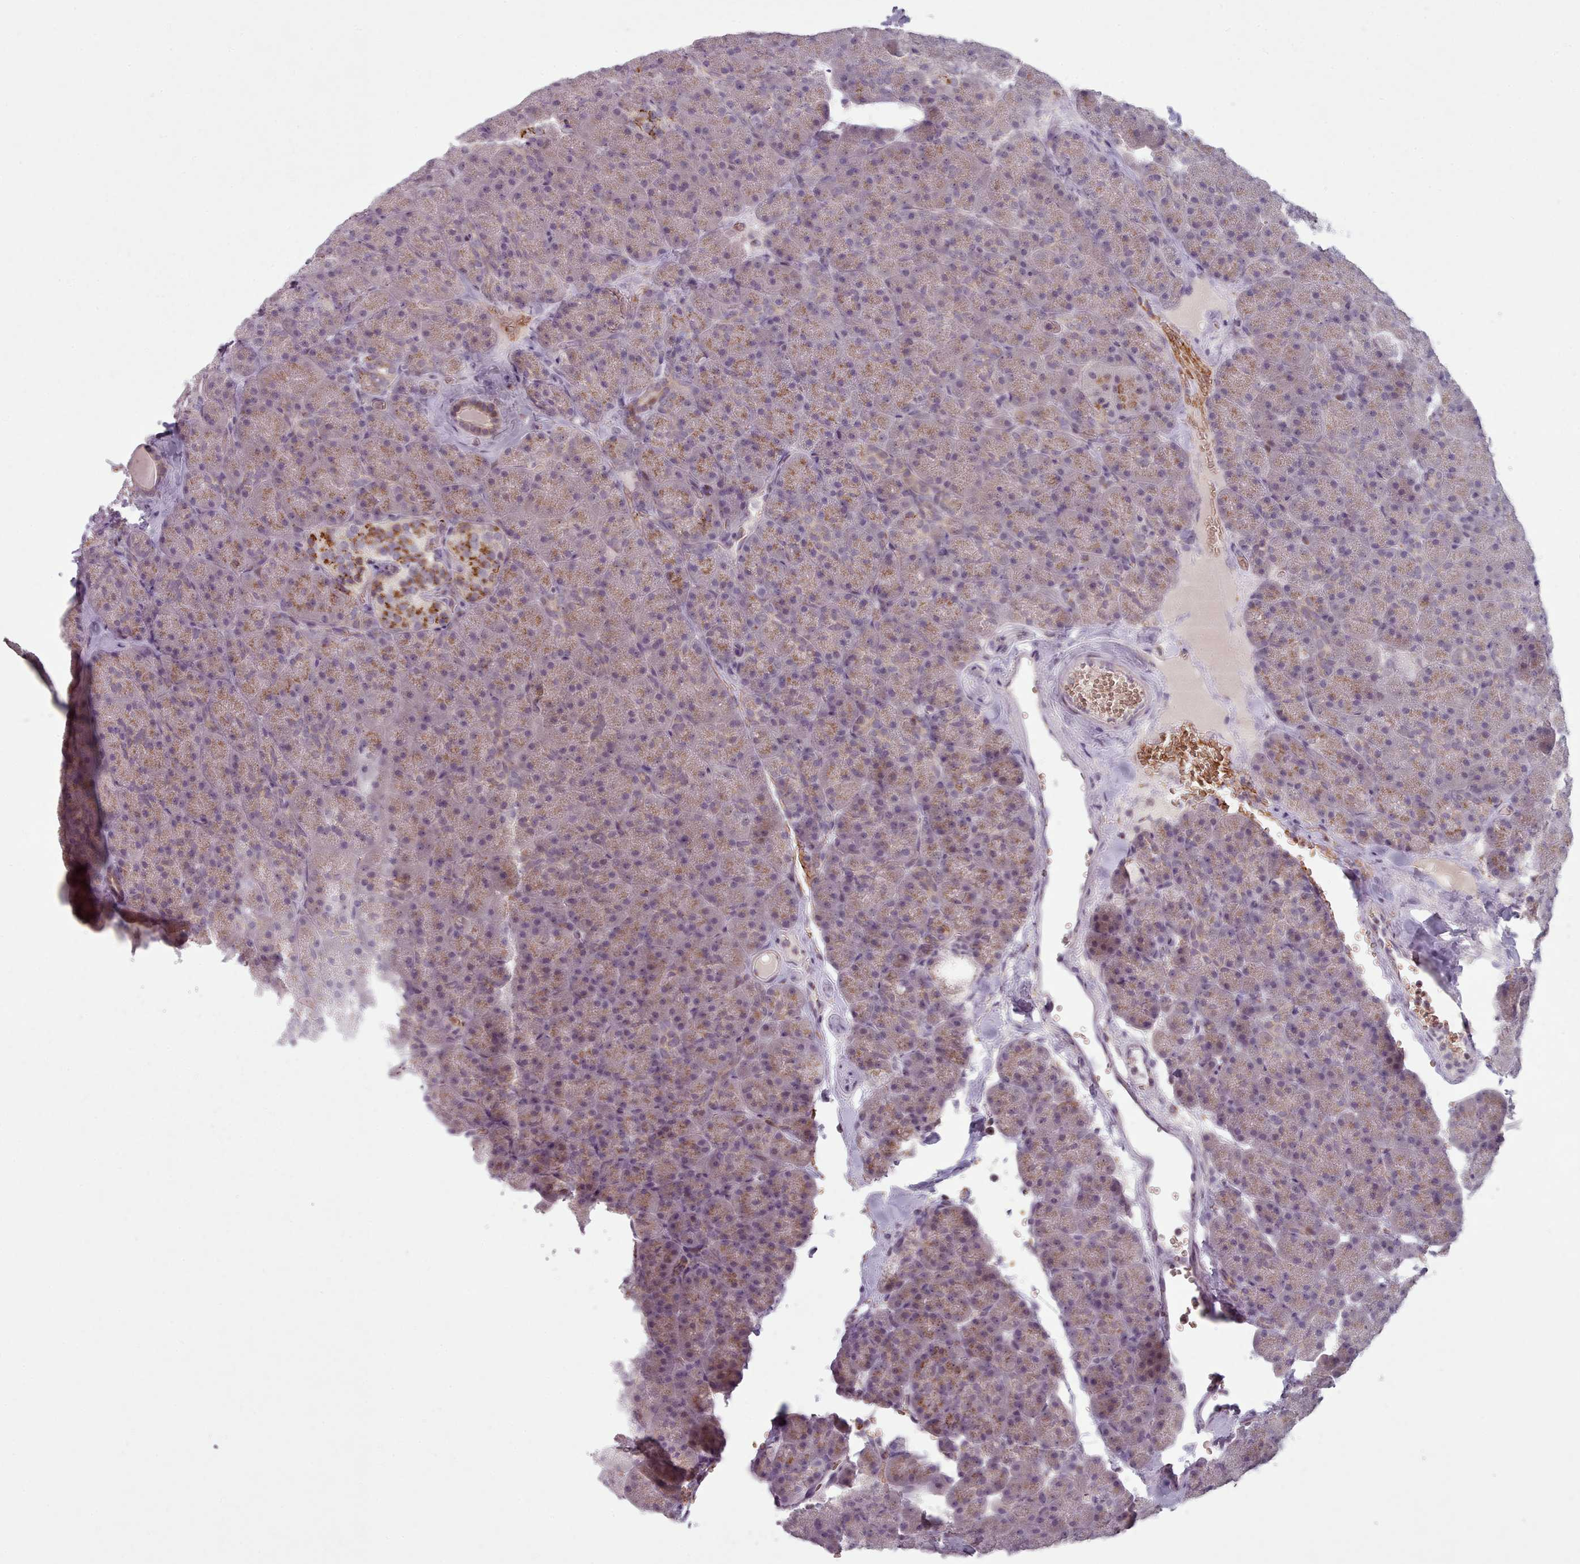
{"staining": {"intensity": "moderate", "quantity": ">75%", "location": "cytoplasmic/membranous"}, "tissue": "pancreas", "cell_type": "Exocrine glandular cells", "image_type": "normal", "snomed": [{"axis": "morphology", "description": "Normal tissue, NOS"}, {"axis": "topography", "description": "Pancreas"}], "caption": "Moderate cytoplasmic/membranous staining for a protein is appreciated in approximately >75% of exocrine glandular cells of benign pancreas using immunohistochemistry.", "gene": "MAN1B1", "patient": {"sex": "male", "age": 36}}